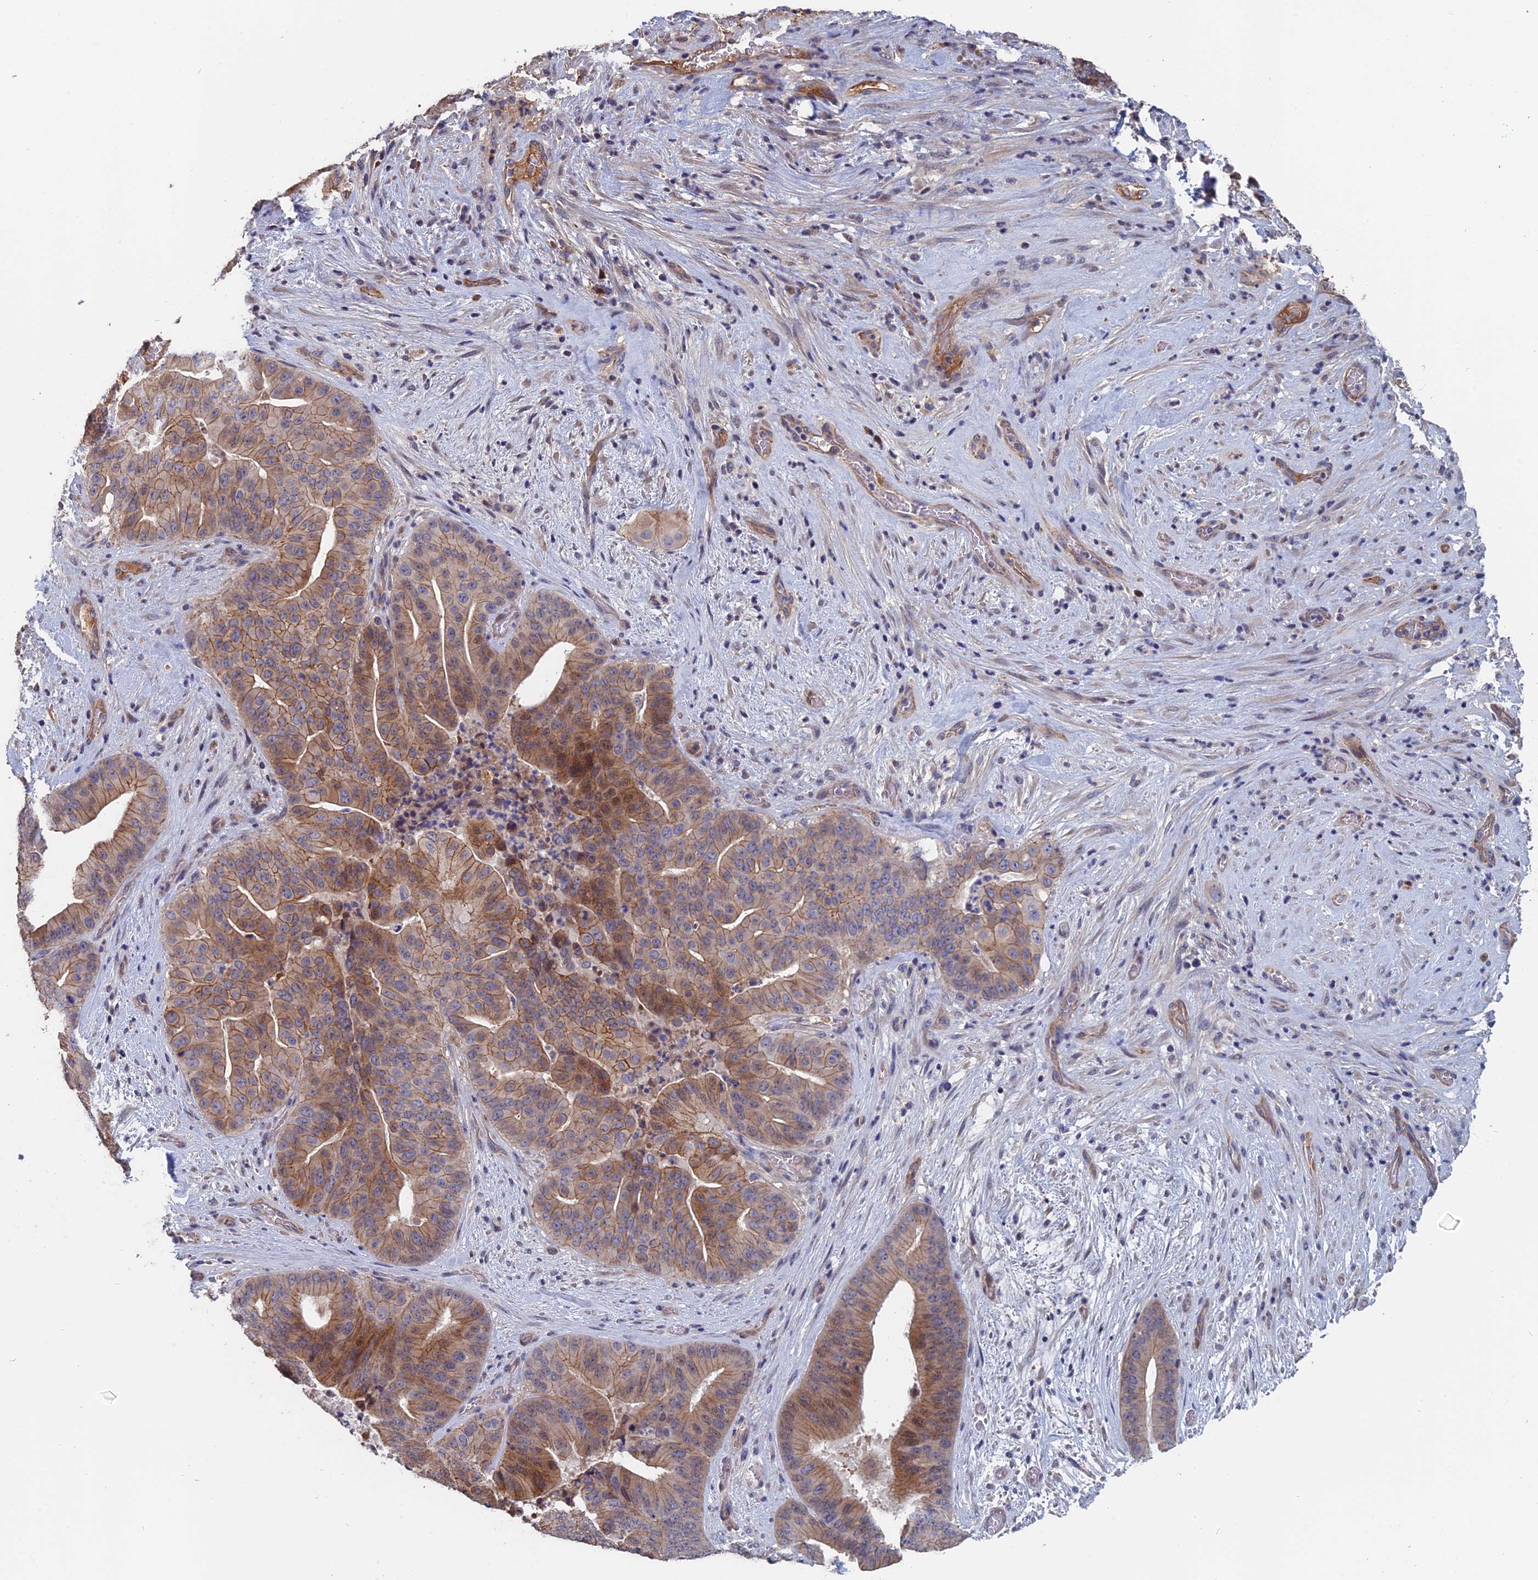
{"staining": {"intensity": "moderate", "quantity": ">75%", "location": "cytoplasmic/membranous"}, "tissue": "pancreatic cancer", "cell_type": "Tumor cells", "image_type": "cancer", "snomed": [{"axis": "morphology", "description": "Adenocarcinoma, NOS"}, {"axis": "topography", "description": "Pancreas"}], "caption": "Immunohistochemistry (IHC) staining of pancreatic cancer, which reveals medium levels of moderate cytoplasmic/membranous positivity in about >75% of tumor cells indicating moderate cytoplasmic/membranous protein expression. The staining was performed using DAB (3,3'-diaminobenzidine) (brown) for protein detection and nuclei were counterstained in hematoxylin (blue).", "gene": "SLC33A1", "patient": {"sex": "female", "age": 77}}